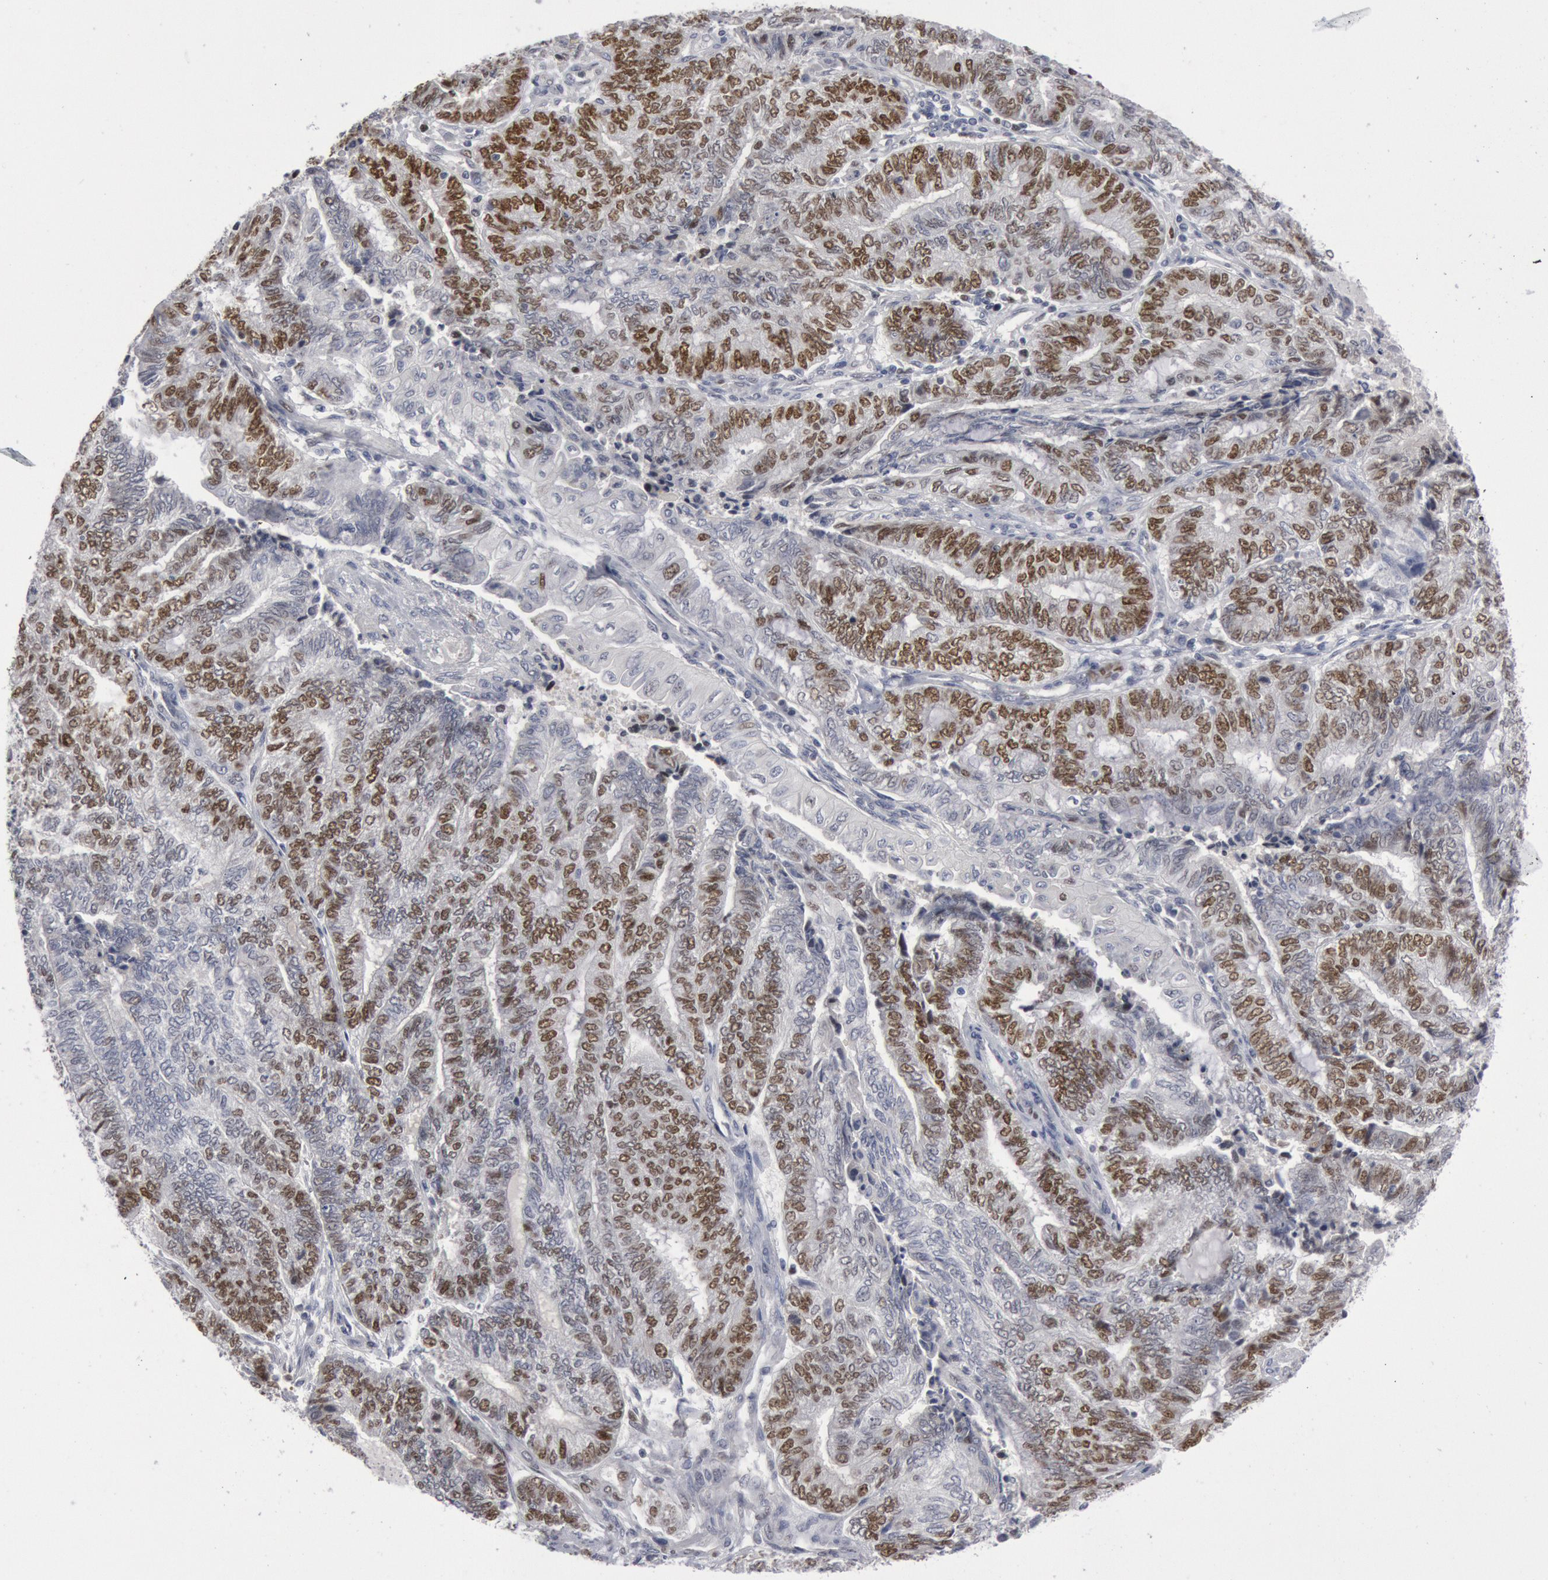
{"staining": {"intensity": "strong", "quantity": "25%-75%", "location": "nuclear"}, "tissue": "endometrial cancer", "cell_type": "Tumor cells", "image_type": "cancer", "snomed": [{"axis": "morphology", "description": "Adenocarcinoma, NOS"}, {"axis": "topography", "description": "Uterus"}, {"axis": "topography", "description": "Endometrium"}], "caption": "Immunohistochemistry (IHC) image of neoplastic tissue: human adenocarcinoma (endometrial) stained using immunohistochemistry displays high levels of strong protein expression localized specifically in the nuclear of tumor cells, appearing as a nuclear brown color.", "gene": "WDHD1", "patient": {"sex": "female", "age": 70}}